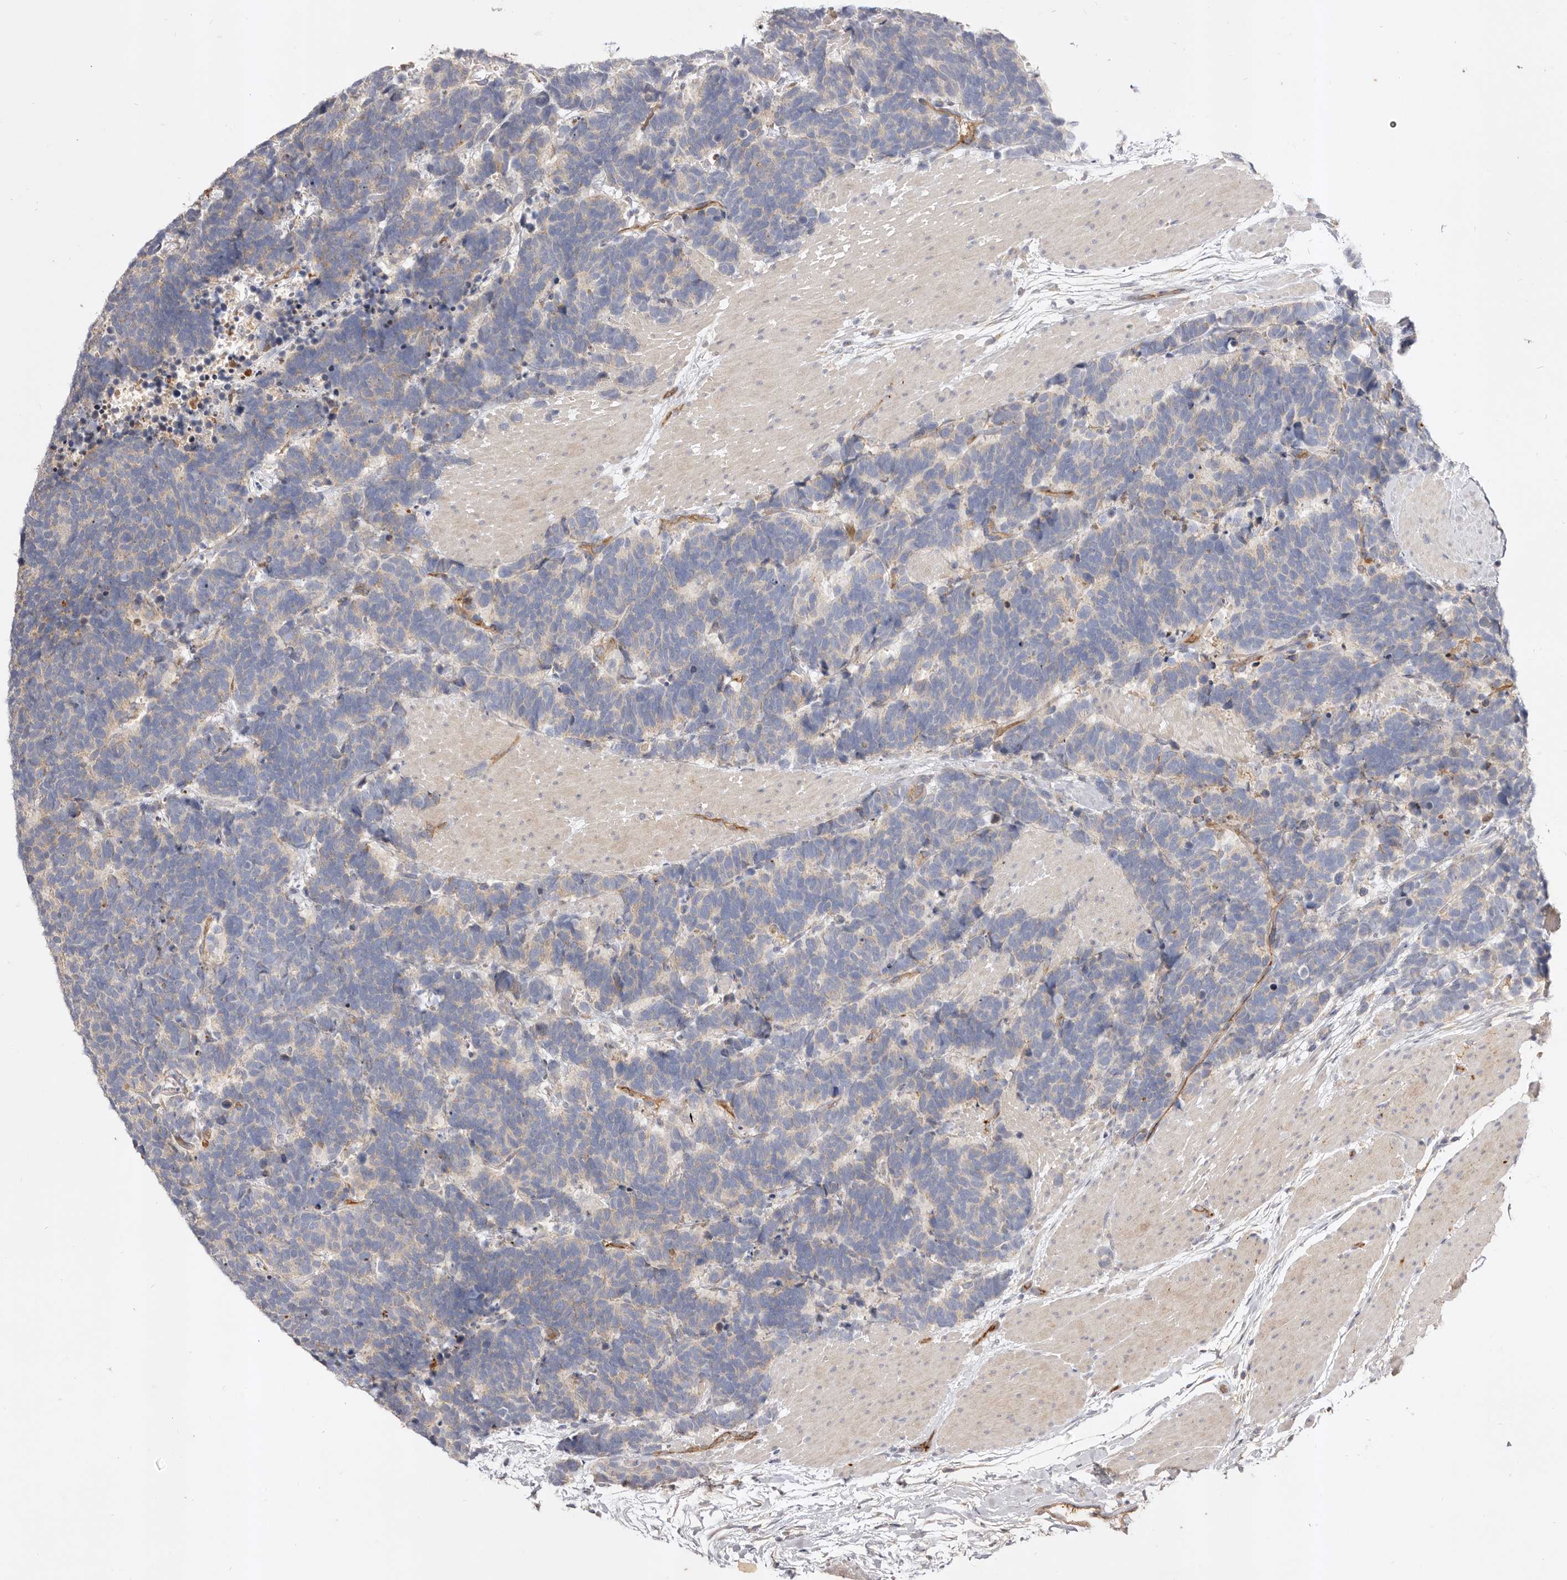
{"staining": {"intensity": "negative", "quantity": "none", "location": "none"}, "tissue": "carcinoid", "cell_type": "Tumor cells", "image_type": "cancer", "snomed": [{"axis": "morphology", "description": "Carcinoma, NOS"}, {"axis": "morphology", "description": "Carcinoid, malignant, NOS"}, {"axis": "topography", "description": "Urinary bladder"}], "caption": "Protein analysis of carcinoid reveals no significant expression in tumor cells. (Brightfield microscopy of DAB (3,3'-diaminobenzidine) immunohistochemistry (IHC) at high magnification).", "gene": "ADAMTS9", "patient": {"sex": "male", "age": 57}}